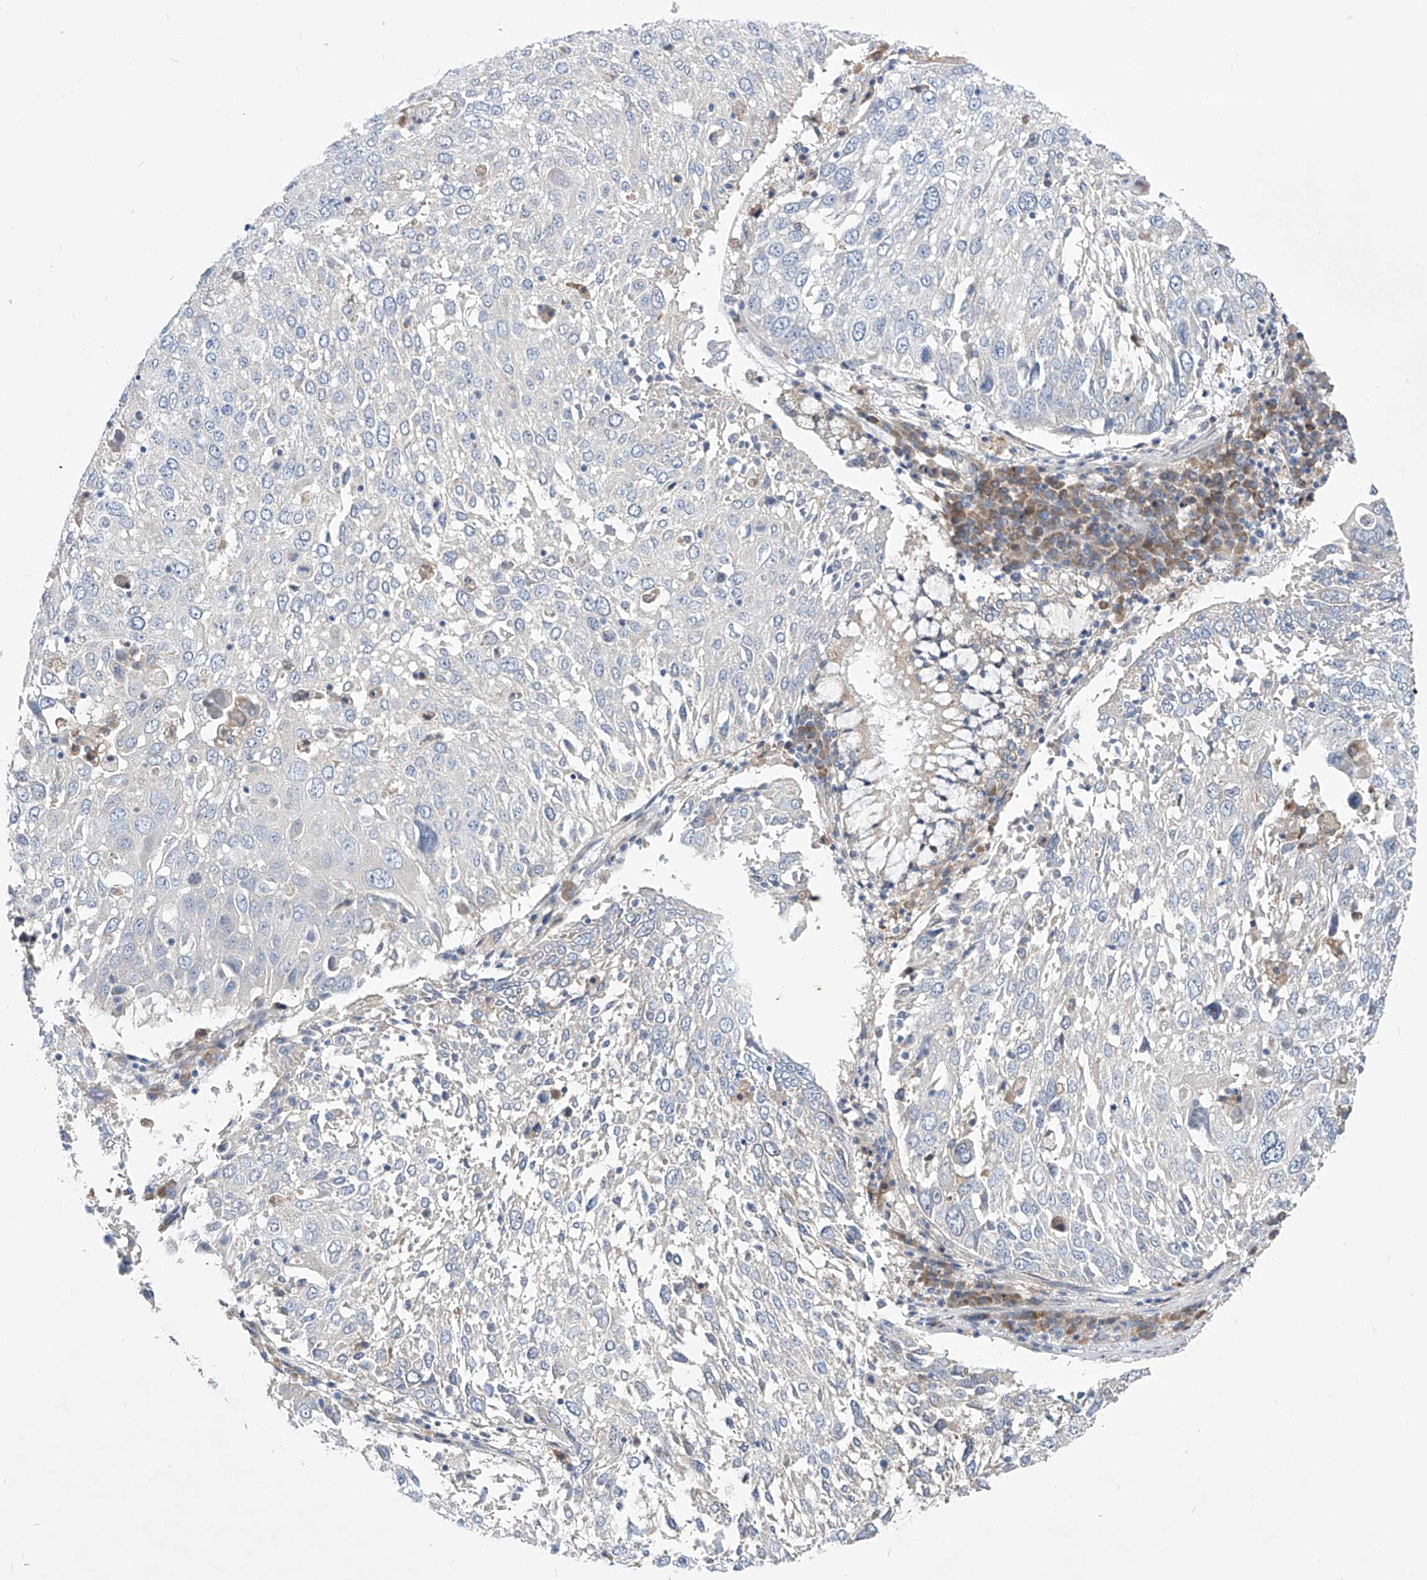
{"staining": {"intensity": "negative", "quantity": "none", "location": "none"}, "tissue": "lung cancer", "cell_type": "Tumor cells", "image_type": "cancer", "snomed": [{"axis": "morphology", "description": "Squamous cell carcinoma, NOS"}, {"axis": "topography", "description": "Lung"}], "caption": "Immunohistochemical staining of human lung cancer (squamous cell carcinoma) shows no significant staining in tumor cells.", "gene": "UFL1", "patient": {"sex": "male", "age": 65}}